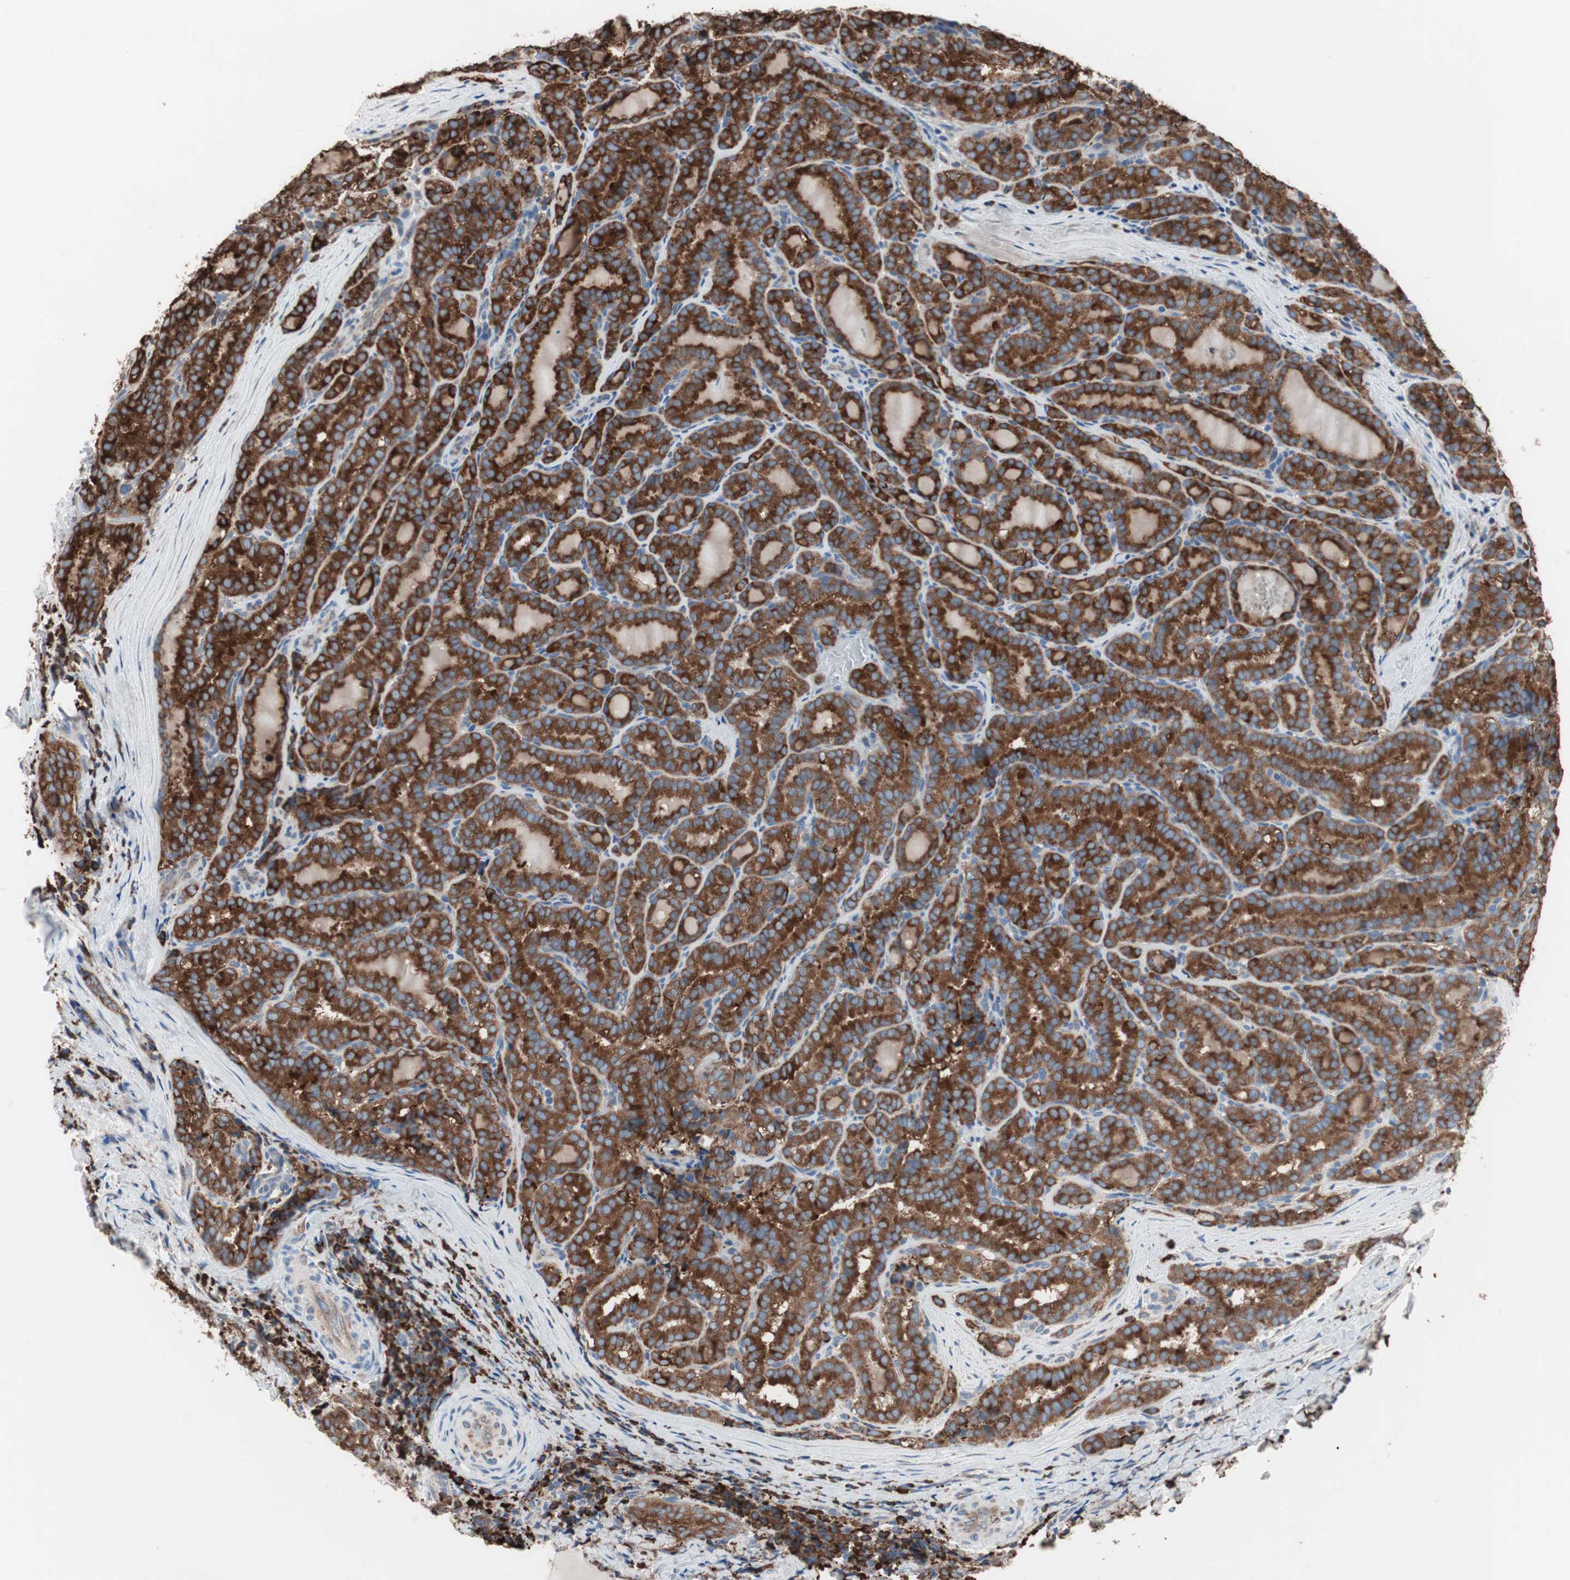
{"staining": {"intensity": "strong", "quantity": ">75%", "location": "cytoplasmic/membranous"}, "tissue": "thyroid cancer", "cell_type": "Tumor cells", "image_type": "cancer", "snomed": [{"axis": "morphology", "description": "Normal tissue, NOS"}, {"axis": "morphology", "description": "Papillary adenocarcinoma, NOS"}, {"axis": "topography", "description": "Thyroid gland"}], "caption": "A photomicrograph of papillary adenocarcinoma (thyroid) stained for a protein shows strong cytoplasmic/membranous brown staining in tumor cells.", "gene": "SLC27A4", "patient": {"sex": "female", "age": 30}}